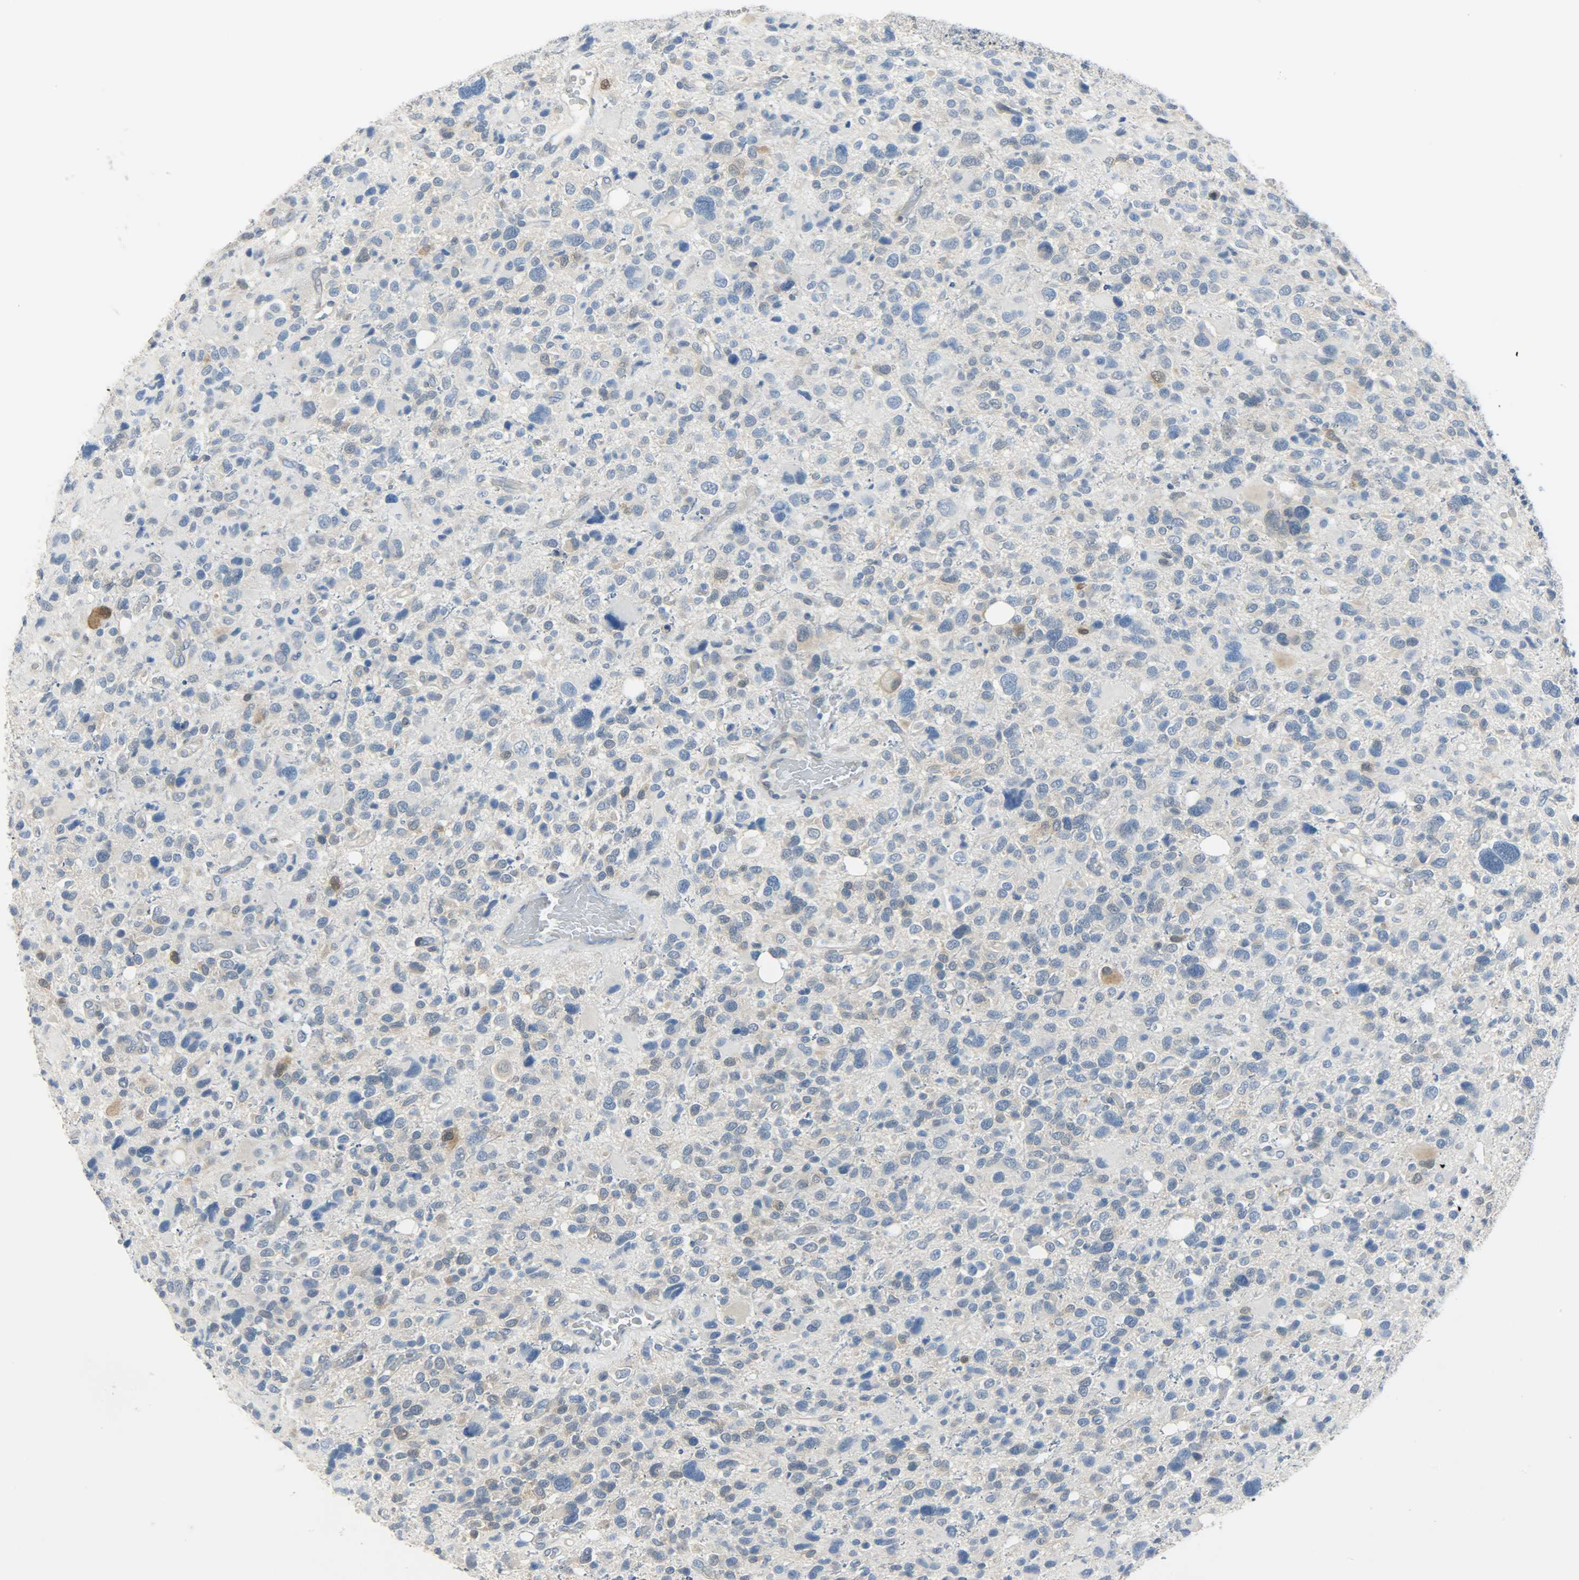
{"staining": {"intensity": "moderate", "quantity": "<25%", "location": "cytoplasmic/membranous"}, "tissue": "glioma", "cell_type": "Tumor cells", "image_type": "cancer", "snomed": [{"axis": "morphology", "description": "Glioma, malignant, High grade"}, {"axis": "topography", "description": "Brain"}], "caption": "Immunohistochemistry (IHC) image of neoplastic tissue: malignant high-grade glioma stained using immunohistochemistry shows low levels of moderate protein expression localized specifically in the cytoplasmic/membranous of tumor cells, appearing as a cytoplasmic/membranous brown color.", "gene": "EIF4EBP1", "patient": {"sex": "male", "age": 48}}